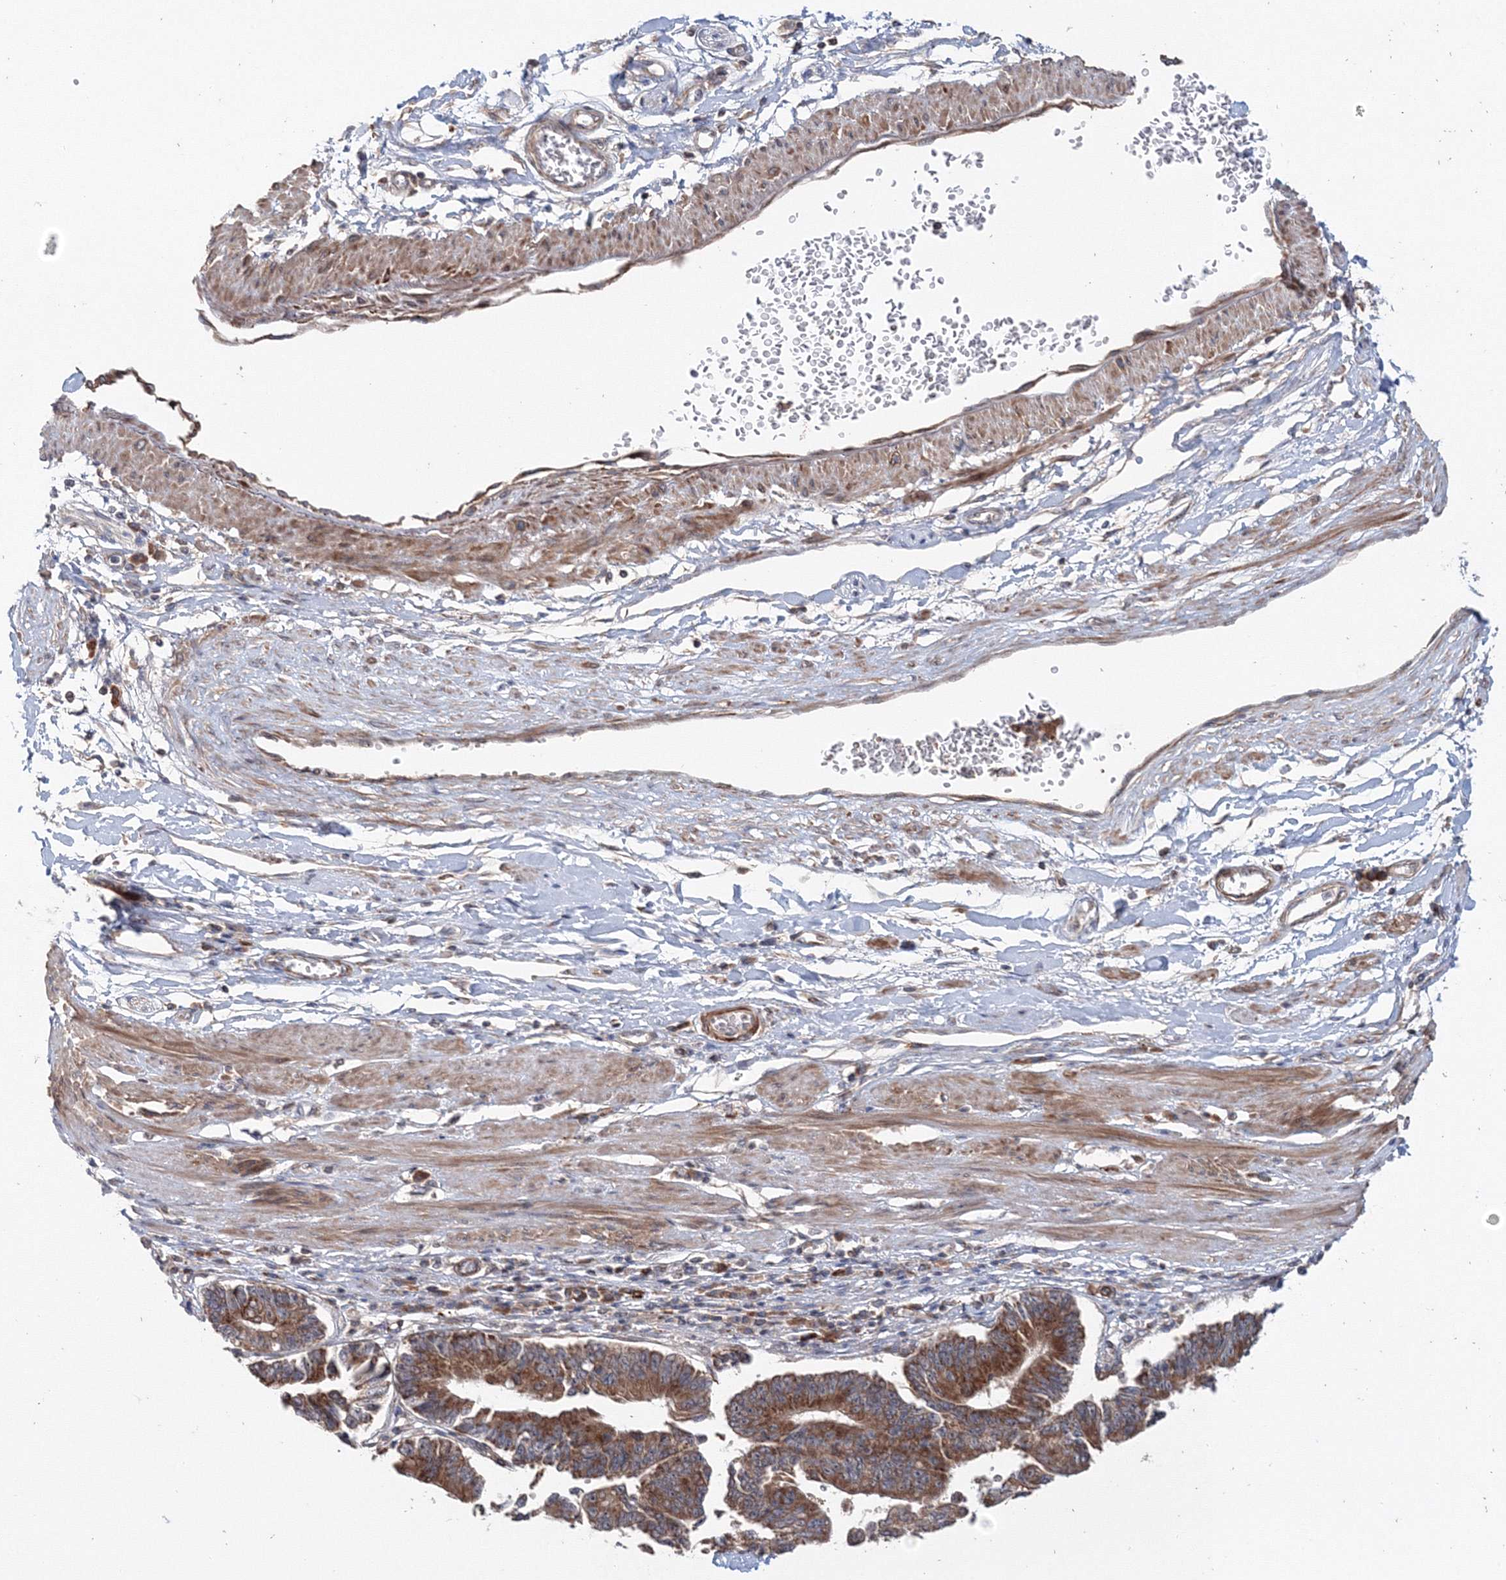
{"staining": {"intensity": "strong", "quantity": ">75%", "location": "cytoplasmic/membranous"}, "tissue": "stomach cancer", "cell_type": "Tumor cells", "image_type": "cancer", "snomed": [{"axis": "morphology", "description": "Adenocarcinoma, NOS"}, {"axis": "topography", "description": "Stomach"}], "caption": "Brown immunohistochemical staining in human stomach cancer exhibits strong cytoplasmic/membranous positivity in approximately >75% of tumor cells.", "gene": "NOA1", "patient": {"sex": "male", "age": 59}}